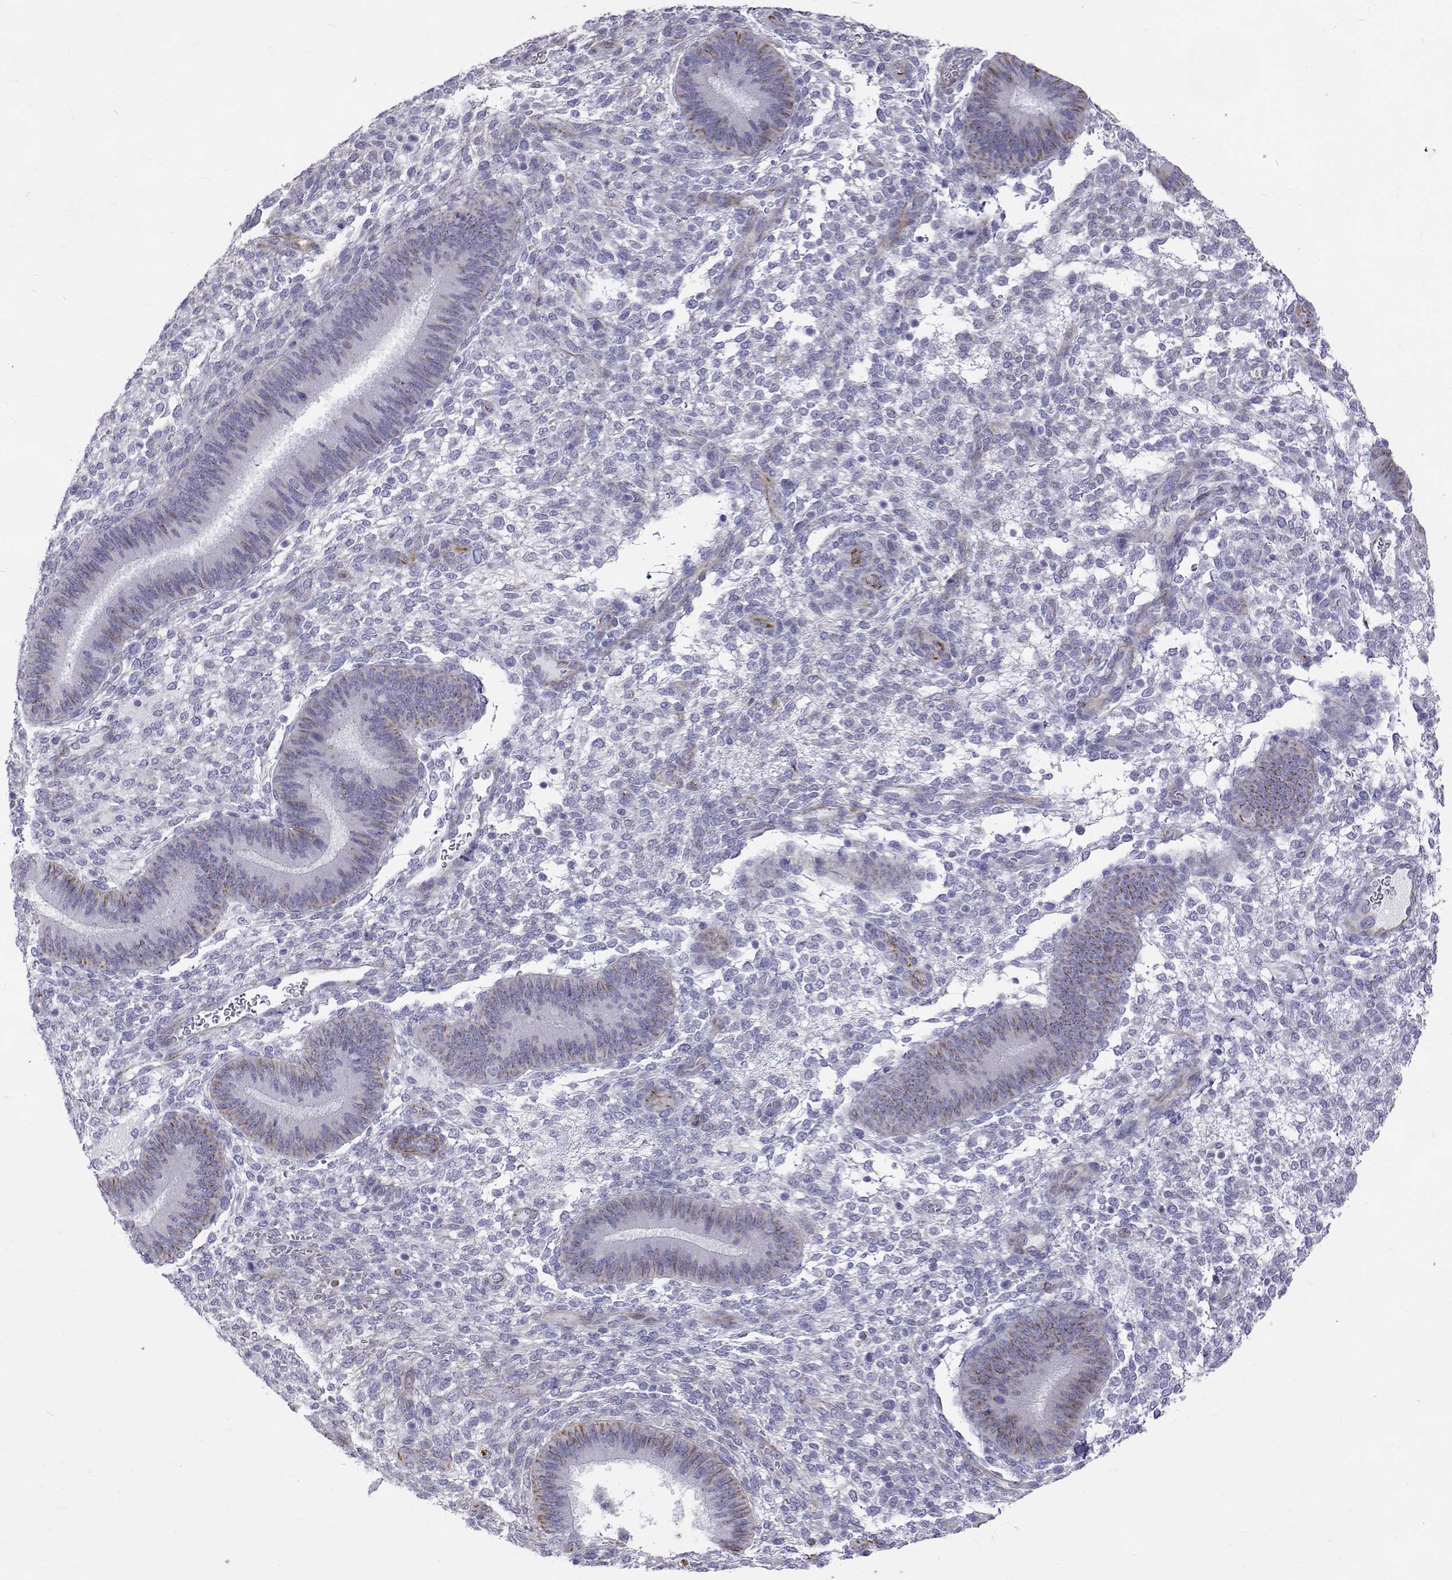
{"staining": {"intensity": "negative", "quantity": "none", "location": "none"}, "tissue": "endometrium", "cell_type": "Cells in endometrial stroma", "image_type": "normal", "snomed": [{"axis": "morphology", "description": "Normal tissue, NOS"}, {"axis": "topography", "description": "Endometrium"}], "caption": "Immunohistochemistry (IHC) histopathology image of unremarkable endometrium: endometrium stained with DAB shows no significant protein expression in cells in endometrial stroma. The staining was performed using DAB to visualize the protein expression in brown, while the nuclei were stained in blue with hematoxylin (Magnification: 20x).", "gene": "OPRPN", "patient": {"sex": "female", "age": 39}}